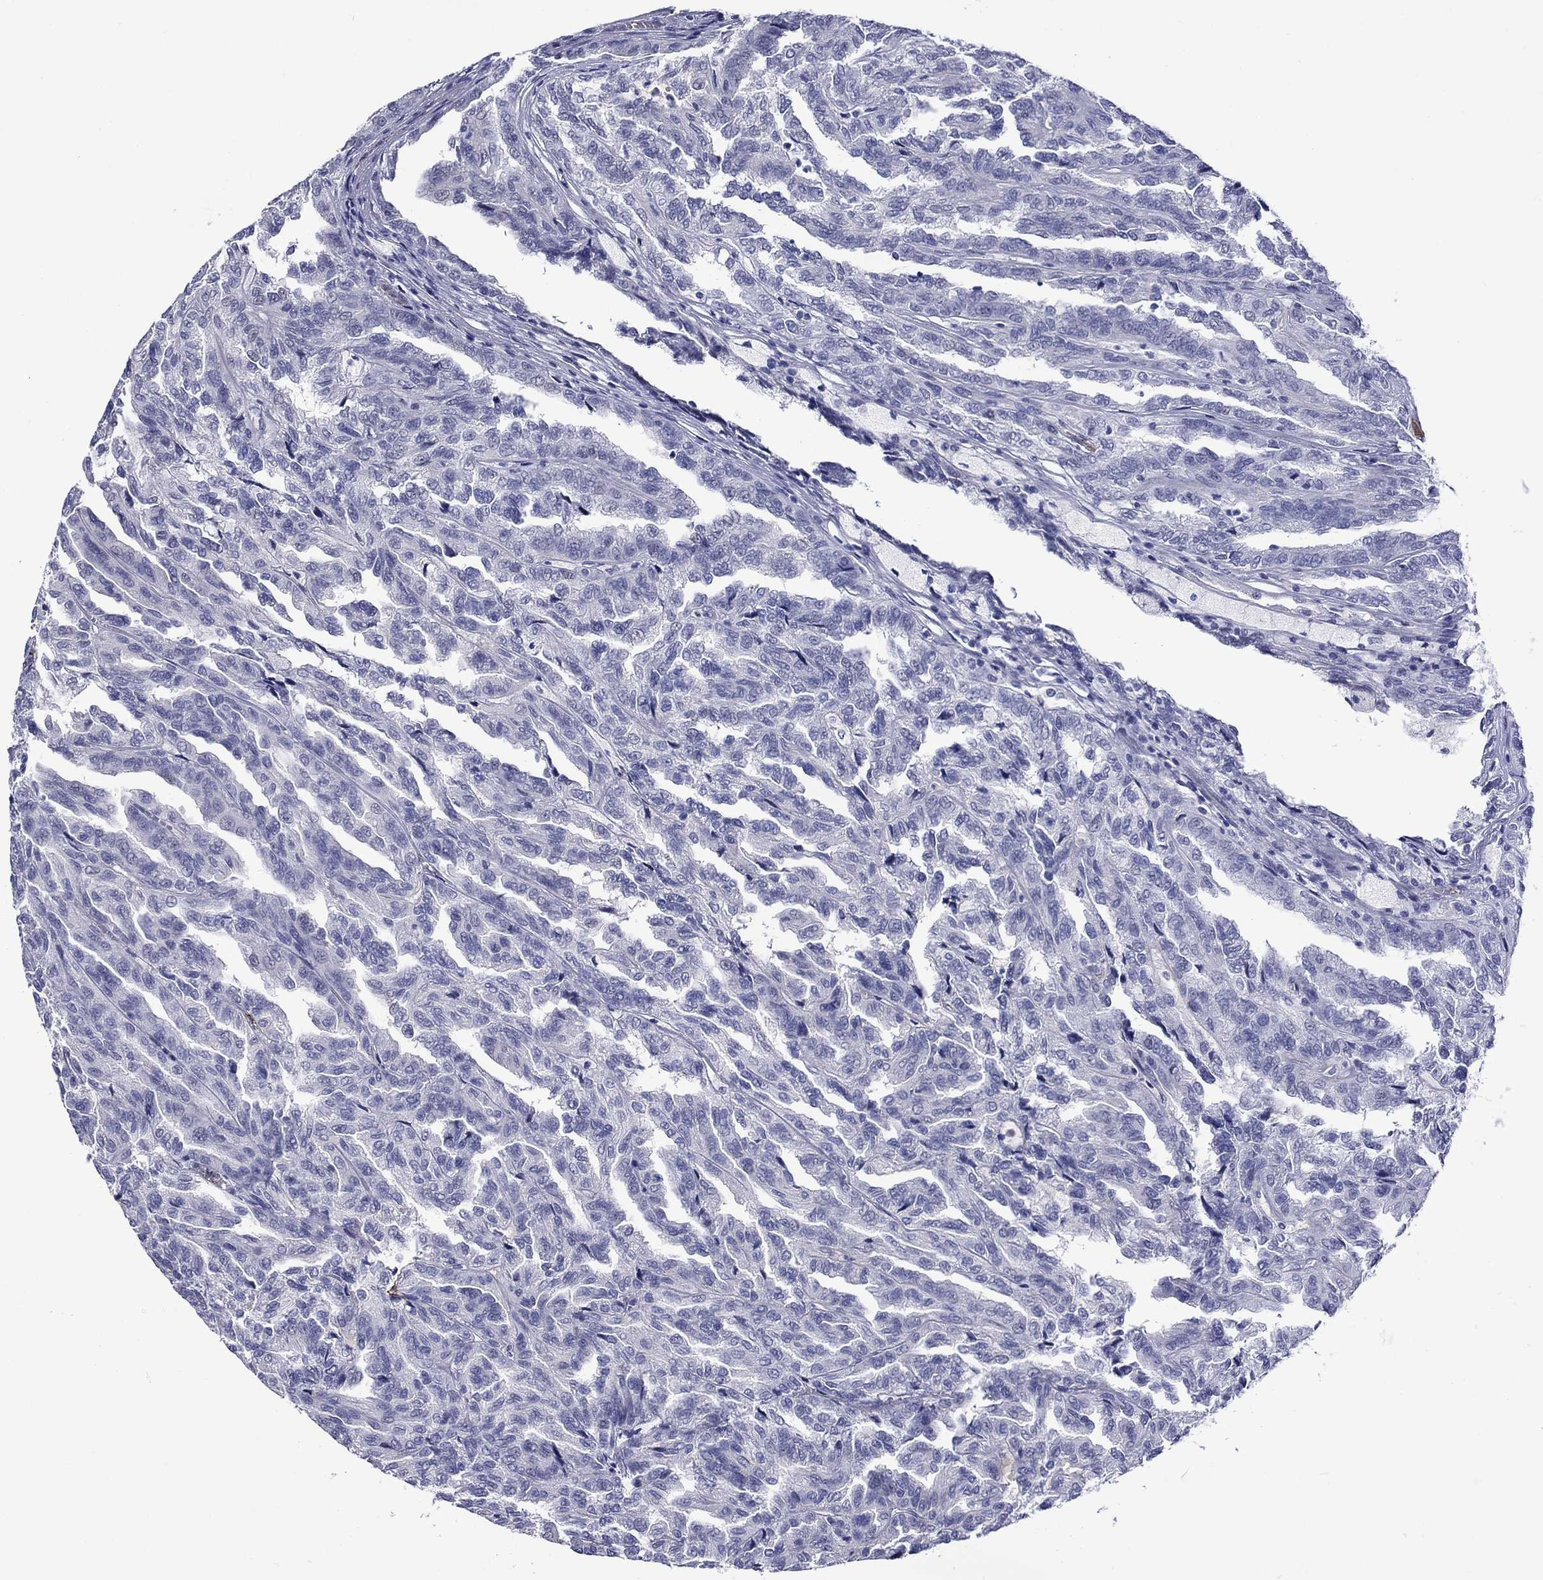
{"staining": {"intensity": "negative", "quantity": "none", "location": "none"}, "tissue": "renal cancer", "cell_type": "Tumor cells", "image_type": "cancer", "snomed": [{"axis": "morphology", "description": "Adenocarcinoma, NOS"}, {"axis": "topography", "description": "Kidney"}], "caption": "An immunohistochemistry photomicrograph of adenocarcinoma (renal) is shown. There is no staining in tumor cells of adenocarcinoma (renal).", "gene": "APOA2", "patient": {"sex": "male", "age": 79}}